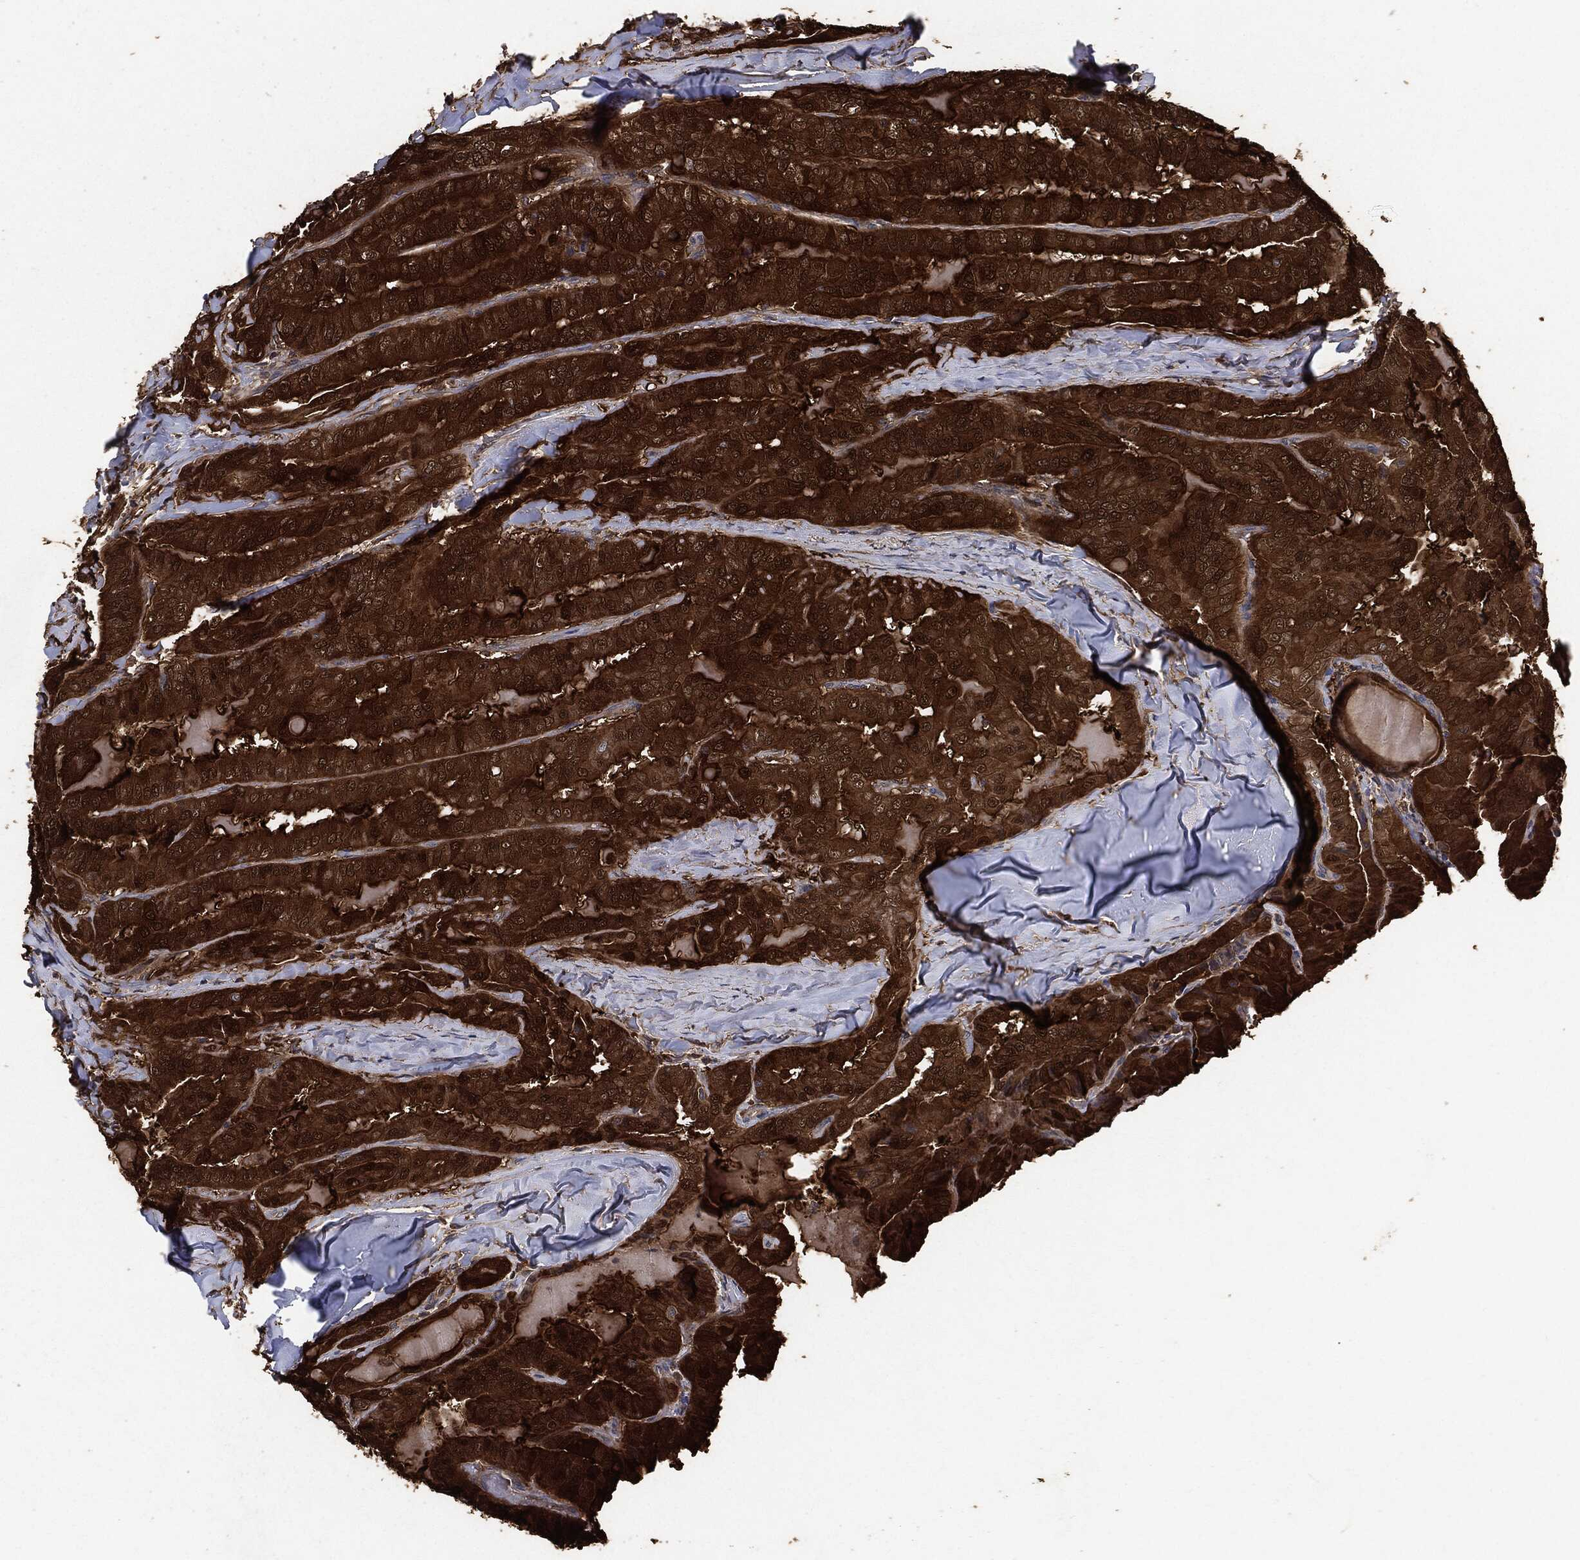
{"staining": {"intensity": "strong", "quantity": ">75%", "location": "cytoplasmic/membranous"}, "tissue": "thyroid cancer", "cell_type": "Tumor cells", "image_type": "cancer", "snomed": [{"axis": "morphology", "description": "Papillary adenocarcinoma, NOS"}, {"axis": "topography", "description": "Thyroid gland"}], "caption": "Brown immunohistochemical staining in thyroid papillary adenocarcinoma exhibits strong cytoplasmic/membranous expression in about >75% of tumor cells.", "gene": "BRAF", "patient": {"sex": "female", "age": 68}}